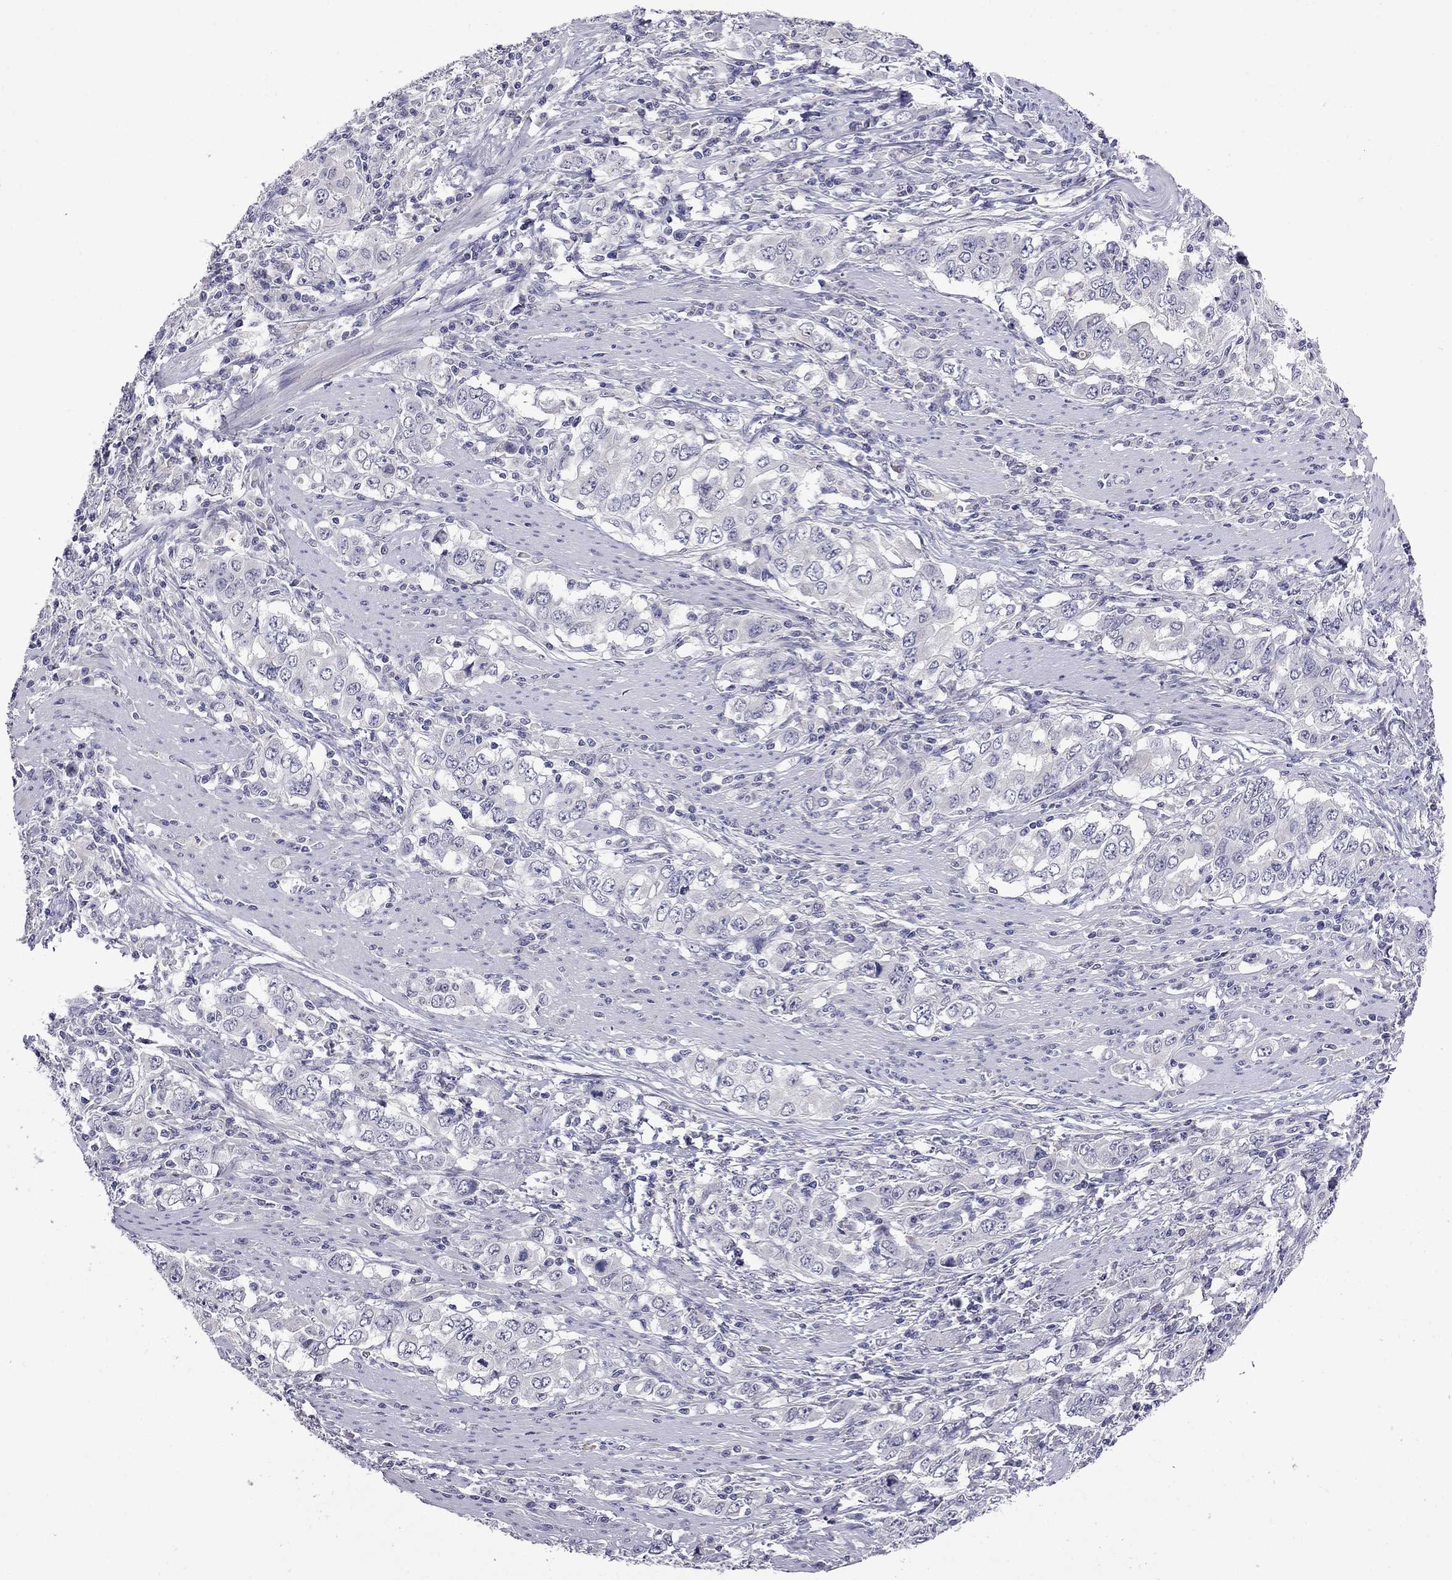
{"staining": {"intensity": "negative", "quantity": "none", "location": "none"}, "tissue": "stomach cancer", "cell_type": "Tumor cells", "image_type": "cancer", "snomed": [{"axis": "morphology", "description": "Adenocarcinoma, NOS"}, {"axis": "topography", "description": "Stomach, lower"}], "caption": "This is an IHC histopathology image of human stomach adenocarcinoma. There is no positivity in tumor cells.", "gene": "STAR", "patient": {"sex": "female", "age": 72}}